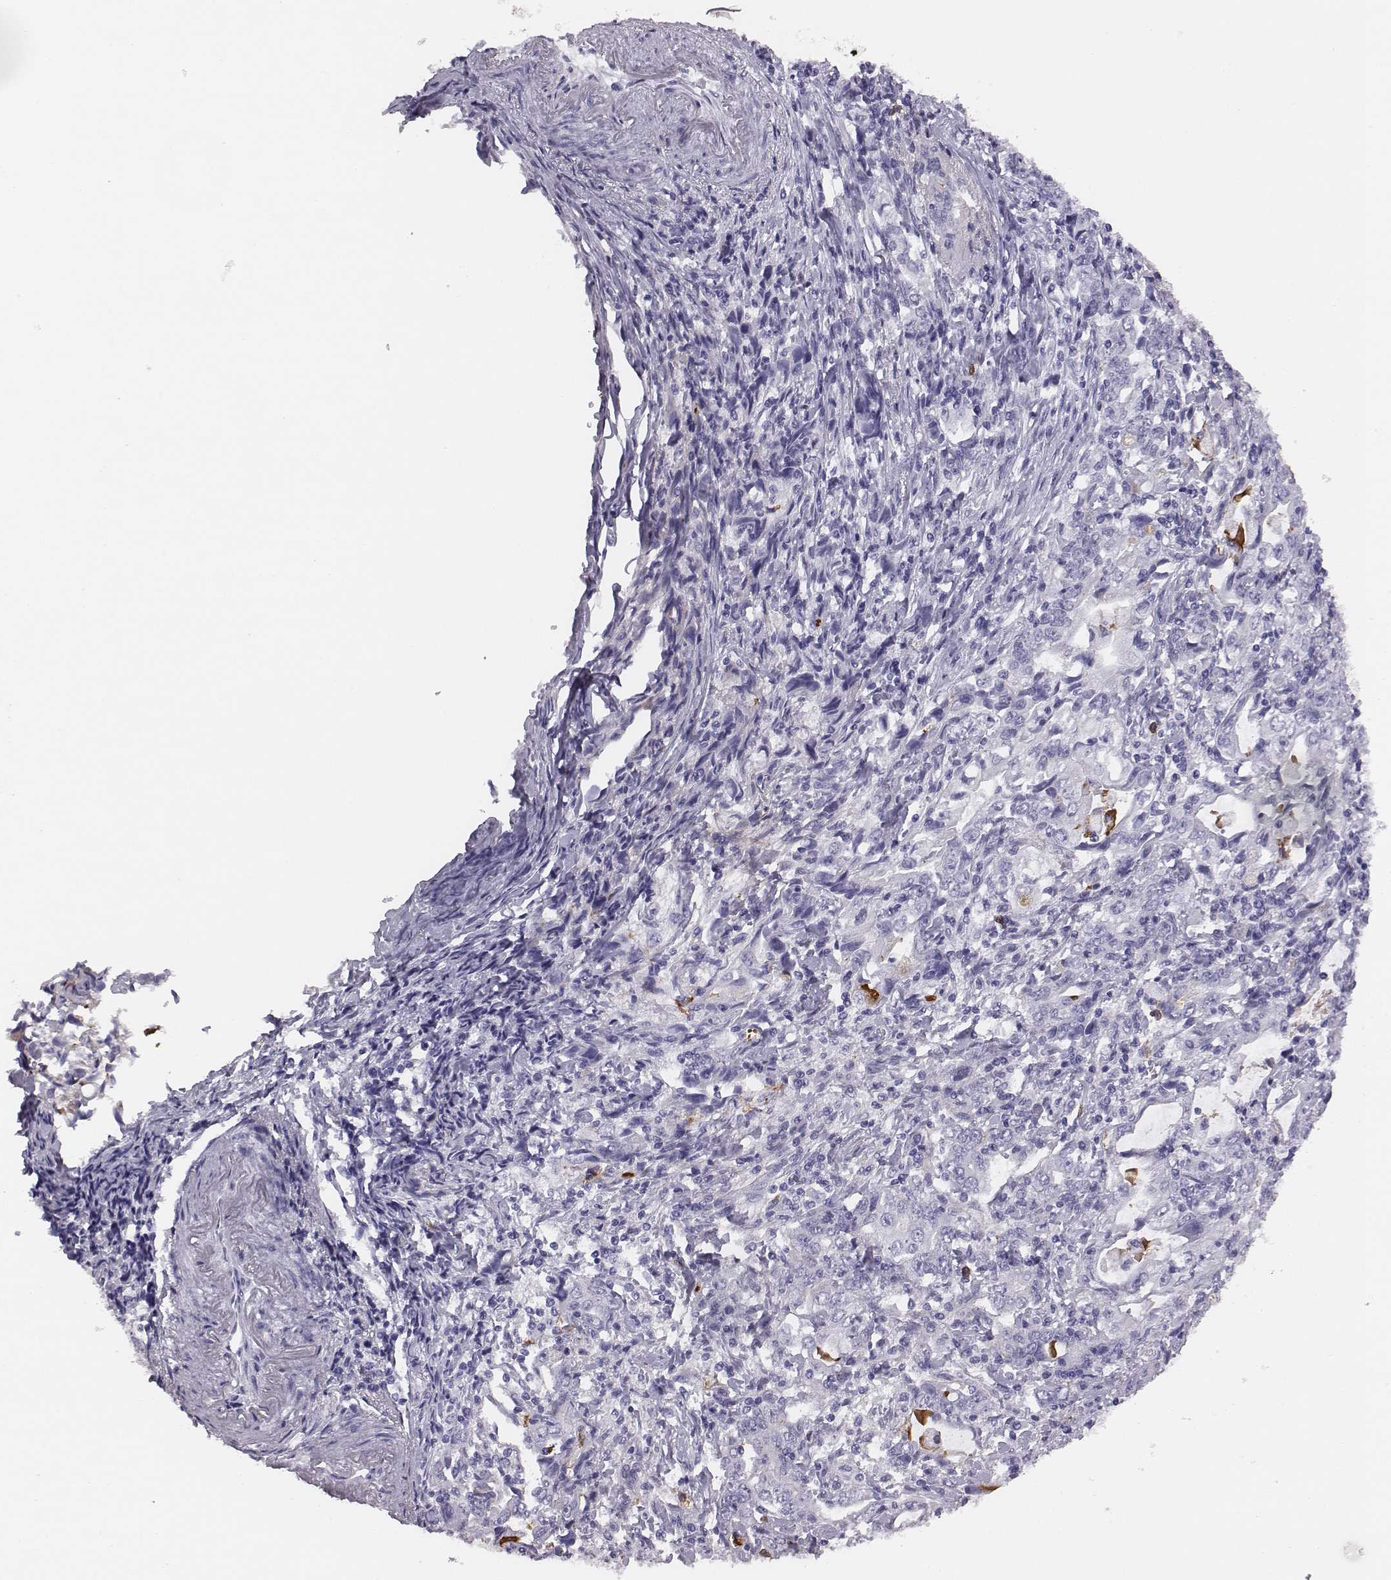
{"staining": {"intensity": "negative", "quantity": "none", "location": "none"}, "tissue": "stomach cancer", "cell_type": "Tumor cells", "image_type": "cancer", "snomed": [{"axis": "morphology", "description": "Adenocarcinoma, NOS"}, {"axis": "topography", "description": "Stomach, lower"}], "caption": "A photomicrograph of stomach cancer (adenocarcinoma) stained for a protein exhibits no brown staining in tumor cells.", "gene": "ACOD1", "patient": {"sex": "female", "age": 72}}